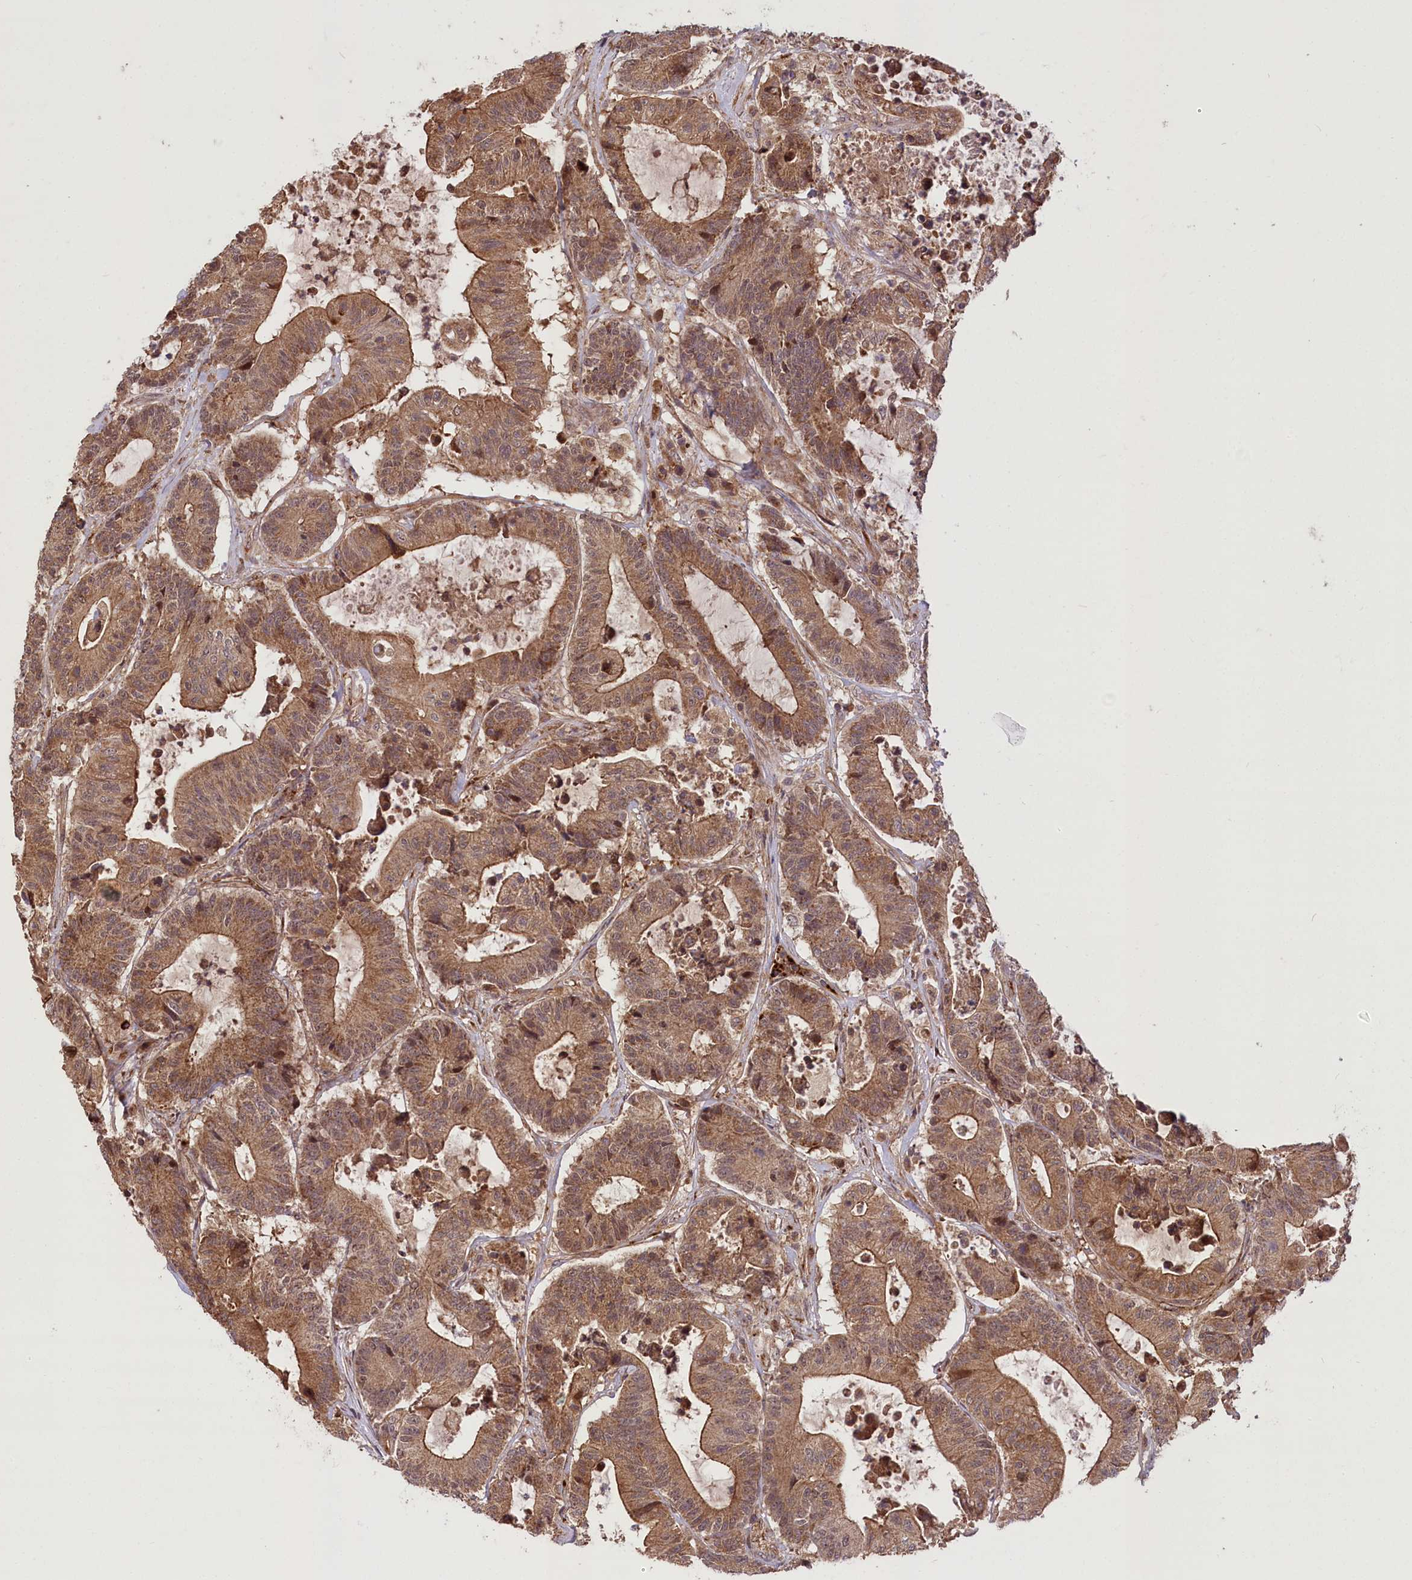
{"staining": {"intensity": "moderate", "quantity": ">75%", "location": "cytoplasmic/membranous"}, "tissue": "colorectal cancer", "cell_type": "Tumor cells", "image_type": "cancer", "snomed": [{"axis": "morphology", "description": "Adenocarcinoma, NOS"}, {"axis": "topography", "description": "Colon"}], "caption": "Adenocarcinoma (colorectal) stained for a protein (brown) shows moderate cytoplasmic/membranous positive expression in approximately >75% of tumor cells.", "gene": "CARD19", "patient": {"sex": "female", "age": 84}}